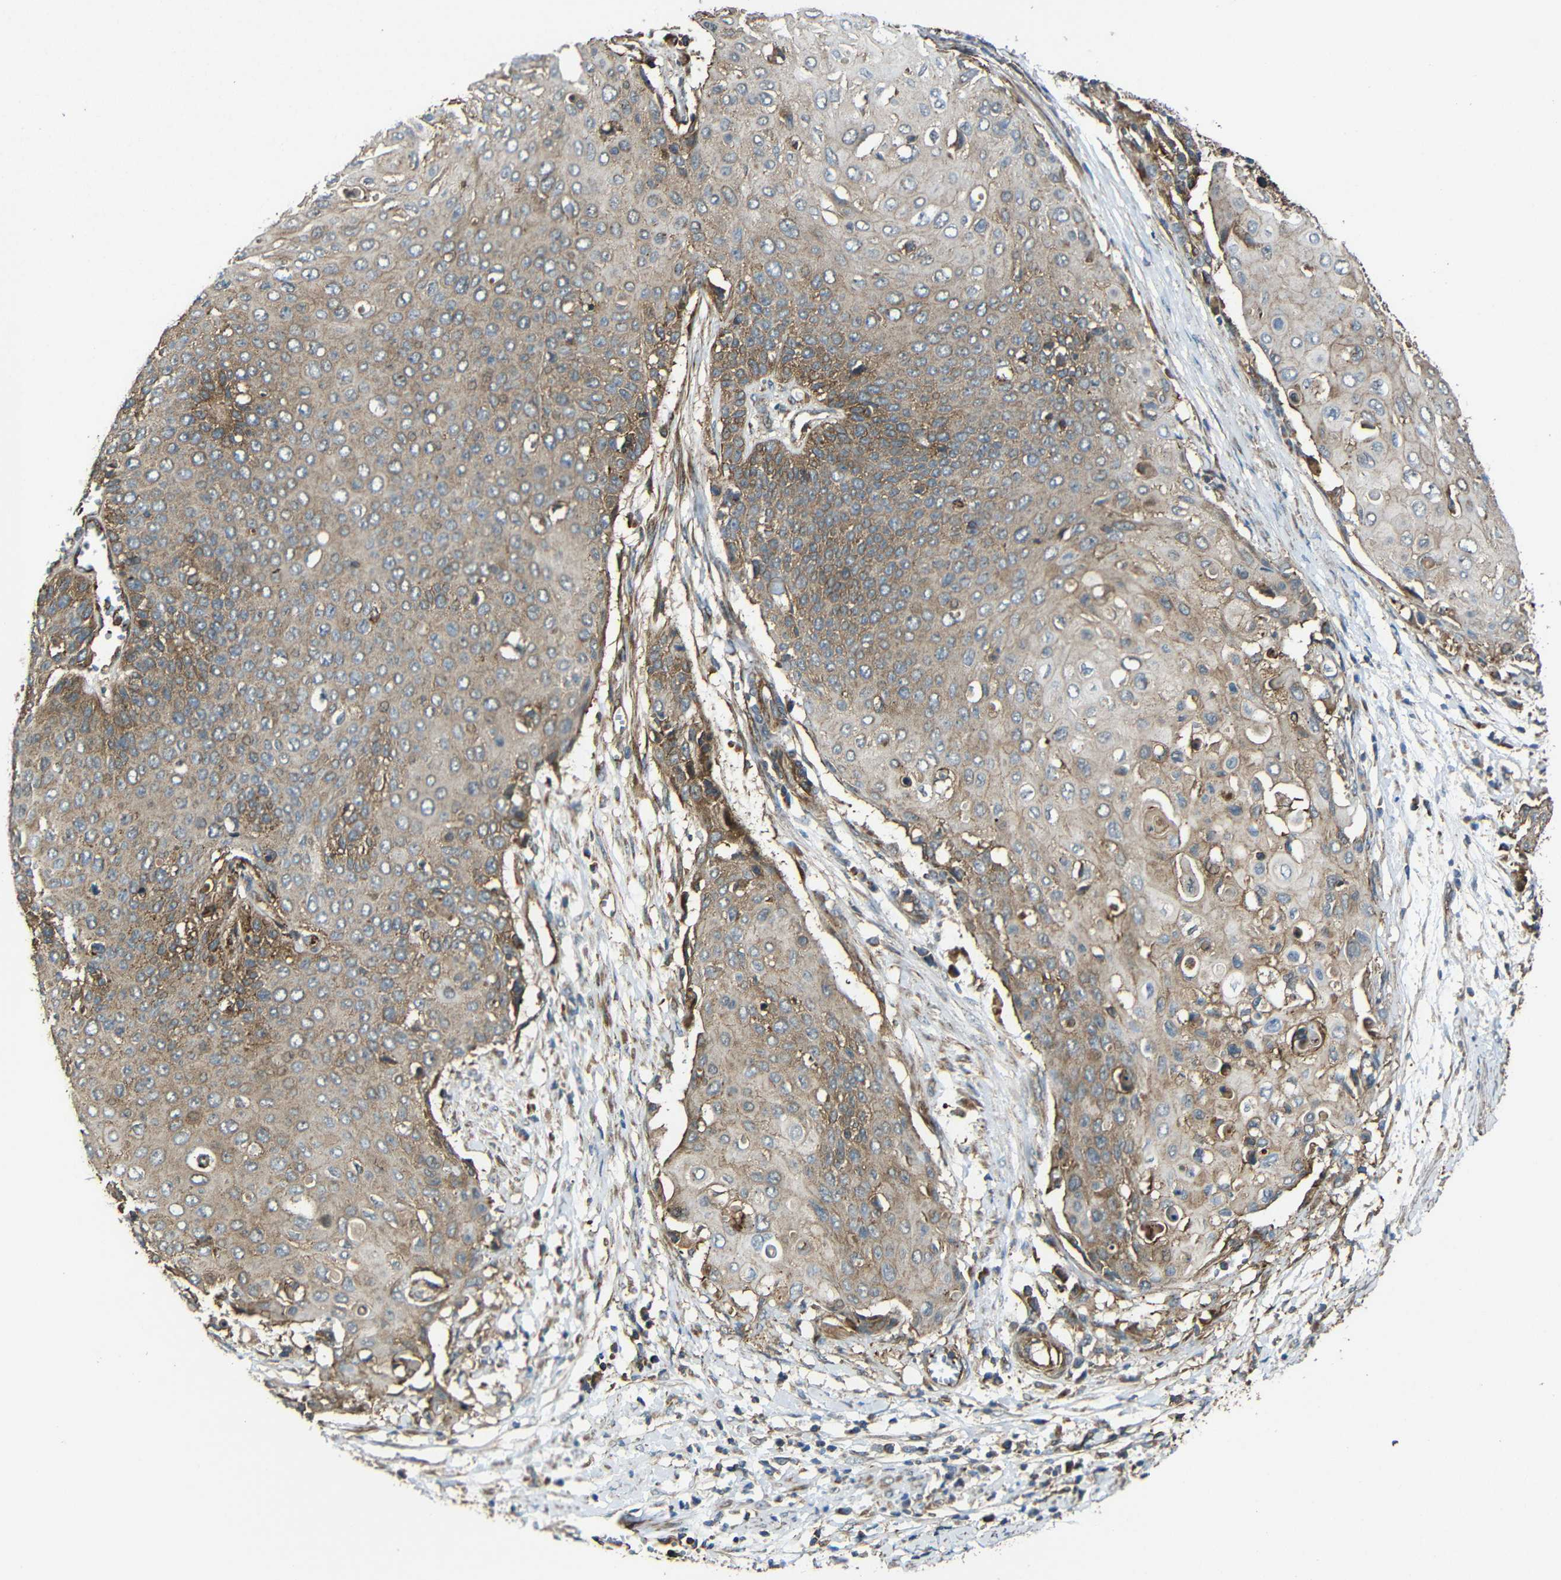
{"staining": {"intensity": "weak", "quantity": ">75%", "location": "cytoplasmic/membranous"}, "tissue": "cervical cancer", "cell_type": "Tumor cells", "image_type": "cancer", "snomed": [{"axis": "morphology", "description": "Squamous cell carcinoma, NOS"}, {"axis": "topography", "description": "Cervix"}], "caption": "Protein expression analysis of cervical cancer displays weak cytoplasmic/membranous positivity in about >75% of tumor cells.", "gene": "PTCH1", "patient": {"sex": "female", "age": 39}}